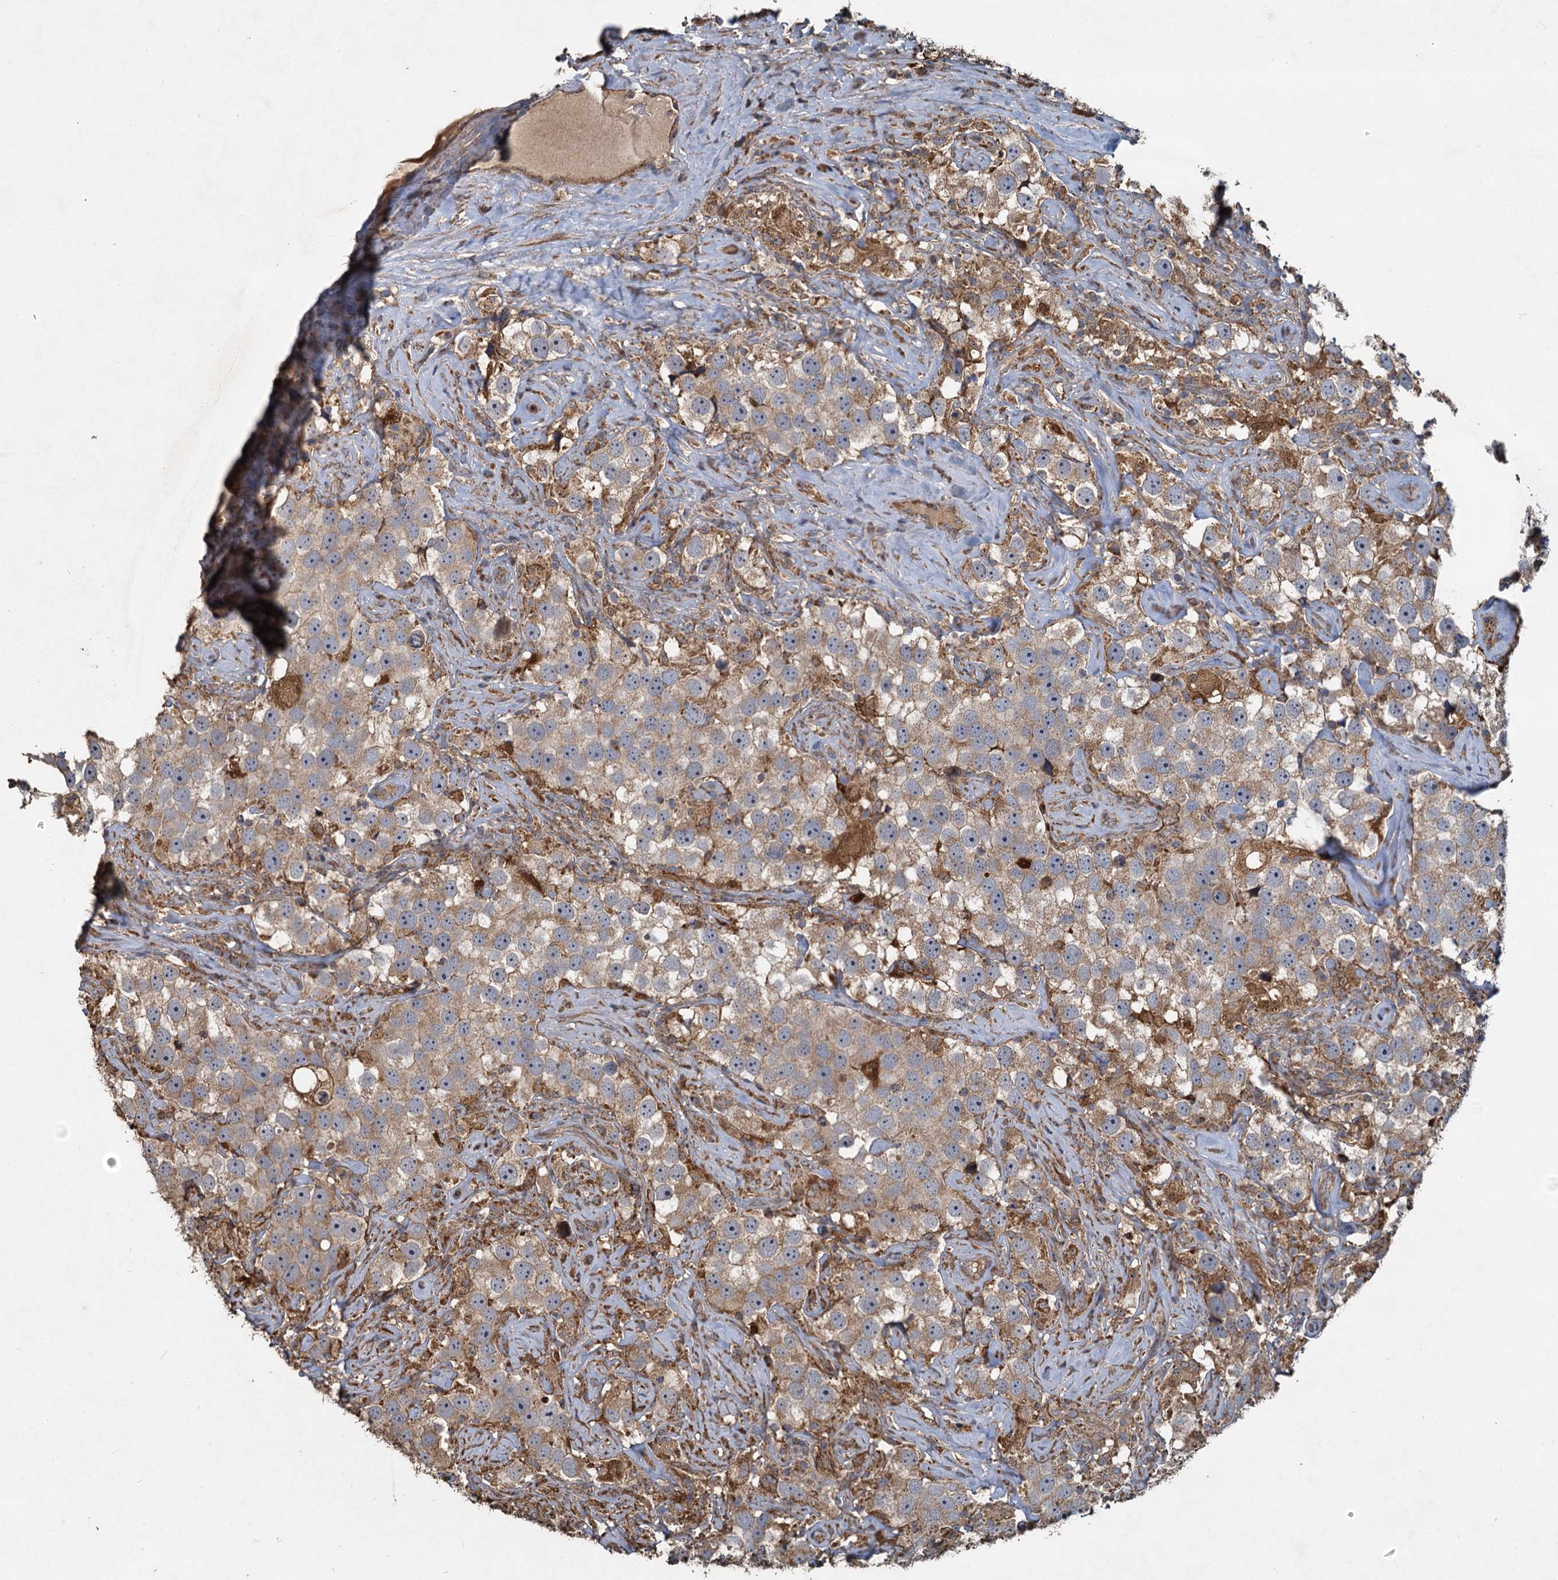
{"staining": {"intensity": "moderate", "quantity": ">75%", "location": "cytoplasmic/membranous"}, "tissue": "testis cancer", "cell_type": "Tumor cells", "image_type": "cancer", "snomed": [{"axis": "morphology", "description": "Seminoma, NOS"}, {"axis": "topography", "description": "Testis"}], "caption": "Tumor cells exhibit moderate cytoplasmic/membranous expression in approximately >75% of cells in seminoma (testis). The staining was performed using DAB, with brown indicating positive protein expression. Nuclei are stained blue with hematoxylin.", "gene": "SDS", "patient": {"sex": "male", "age": 49}}